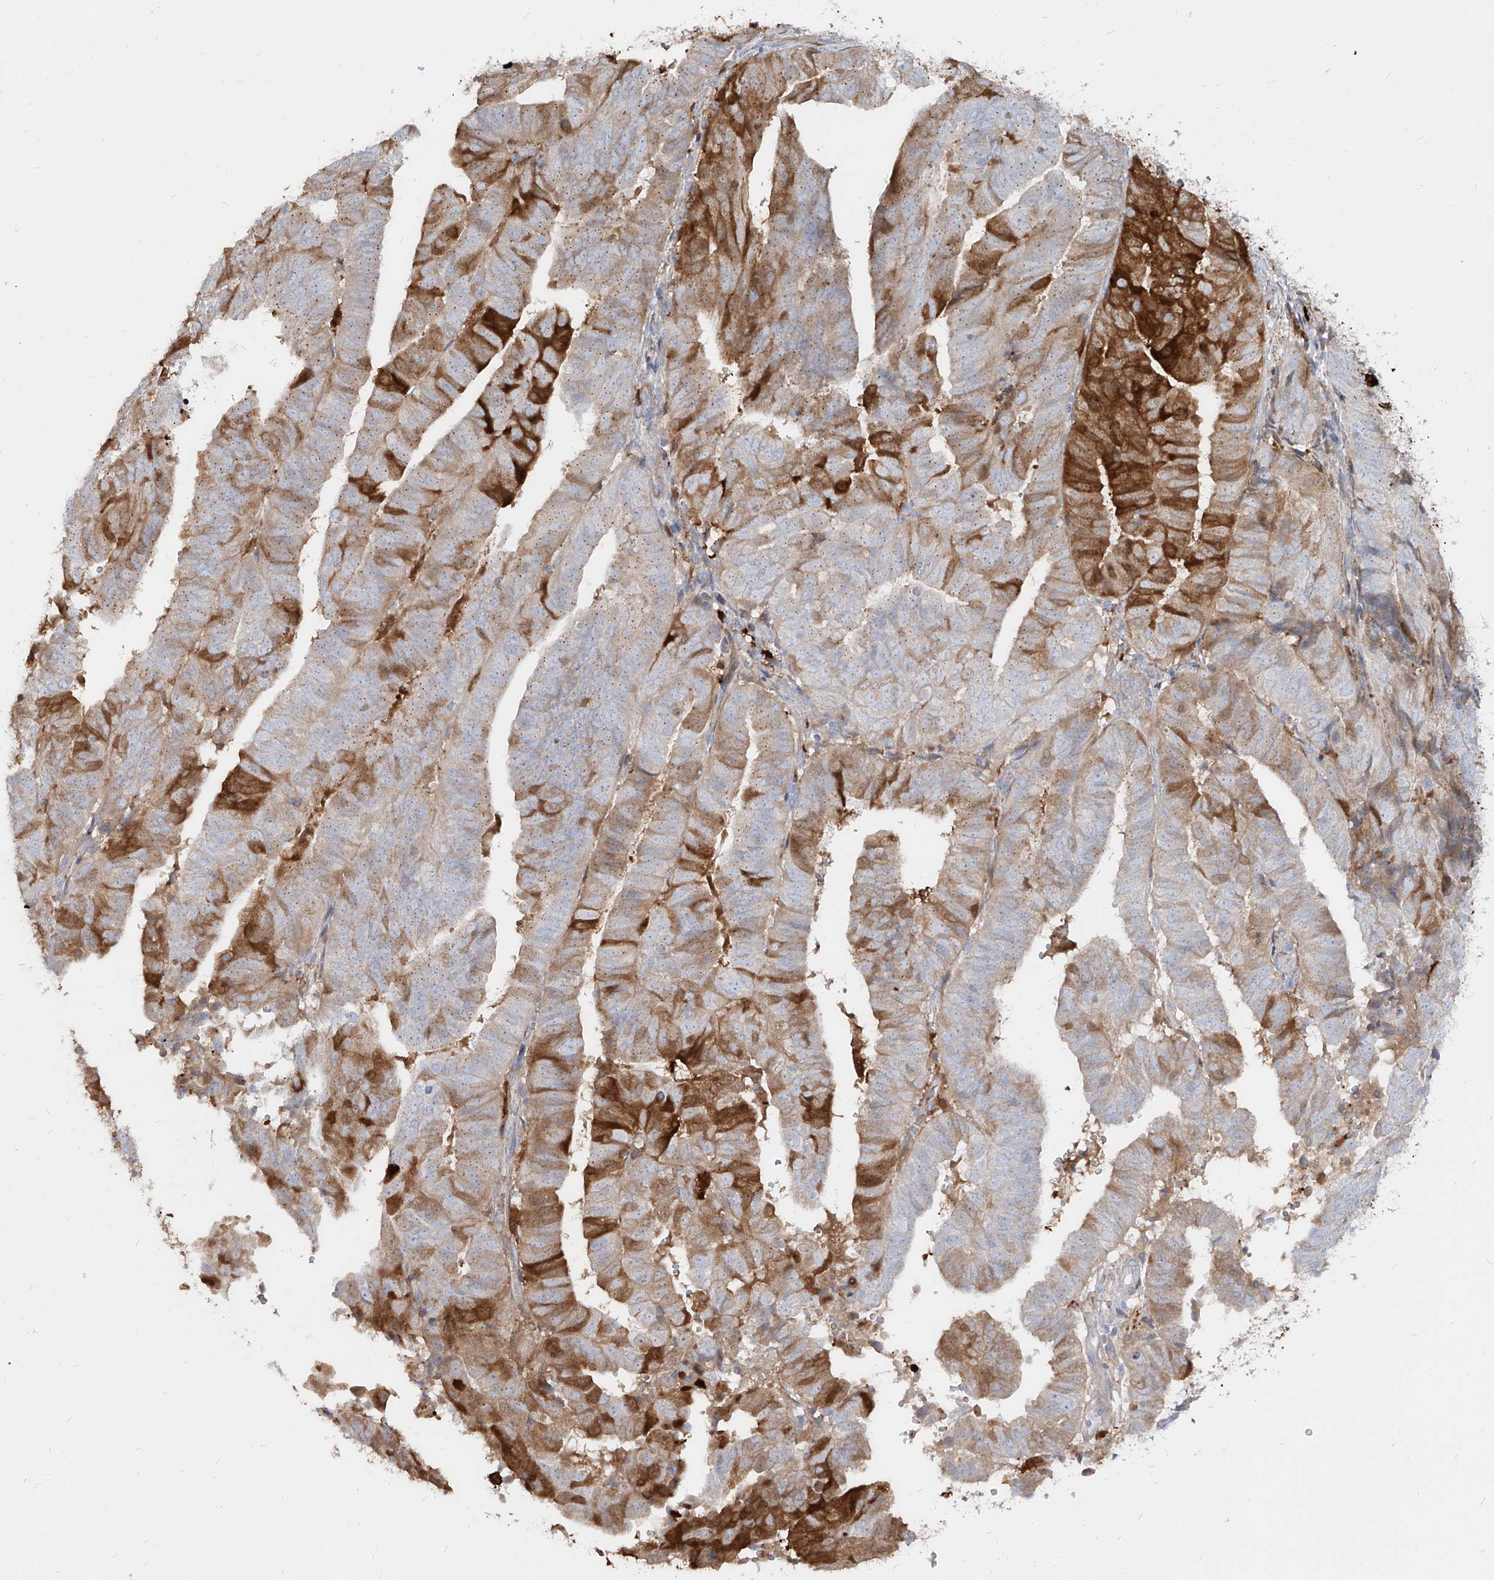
{"staining": {"intensity": "strong", "quantity": "25%-75%", "location": "cytoplasmic/membranous"}, "tissue": "endometrial cancer", "cell_type": "Tumor cells", "image_type": "cancer", "snomed": [{"axis": "morphology", "description": "Adenocarcinoma, NOS"}, {"axis": "topography", "description": "Uterus"}], "caption": "There is high levels of strong cytoplasmic/membranous staining in tumor cells of endometrial cancer (adenocarcinoma), as demonstrated by immunohistochemical staining (brown color).", "gene": "KYNU", "patient": {"sex": "female", "age": 77}}